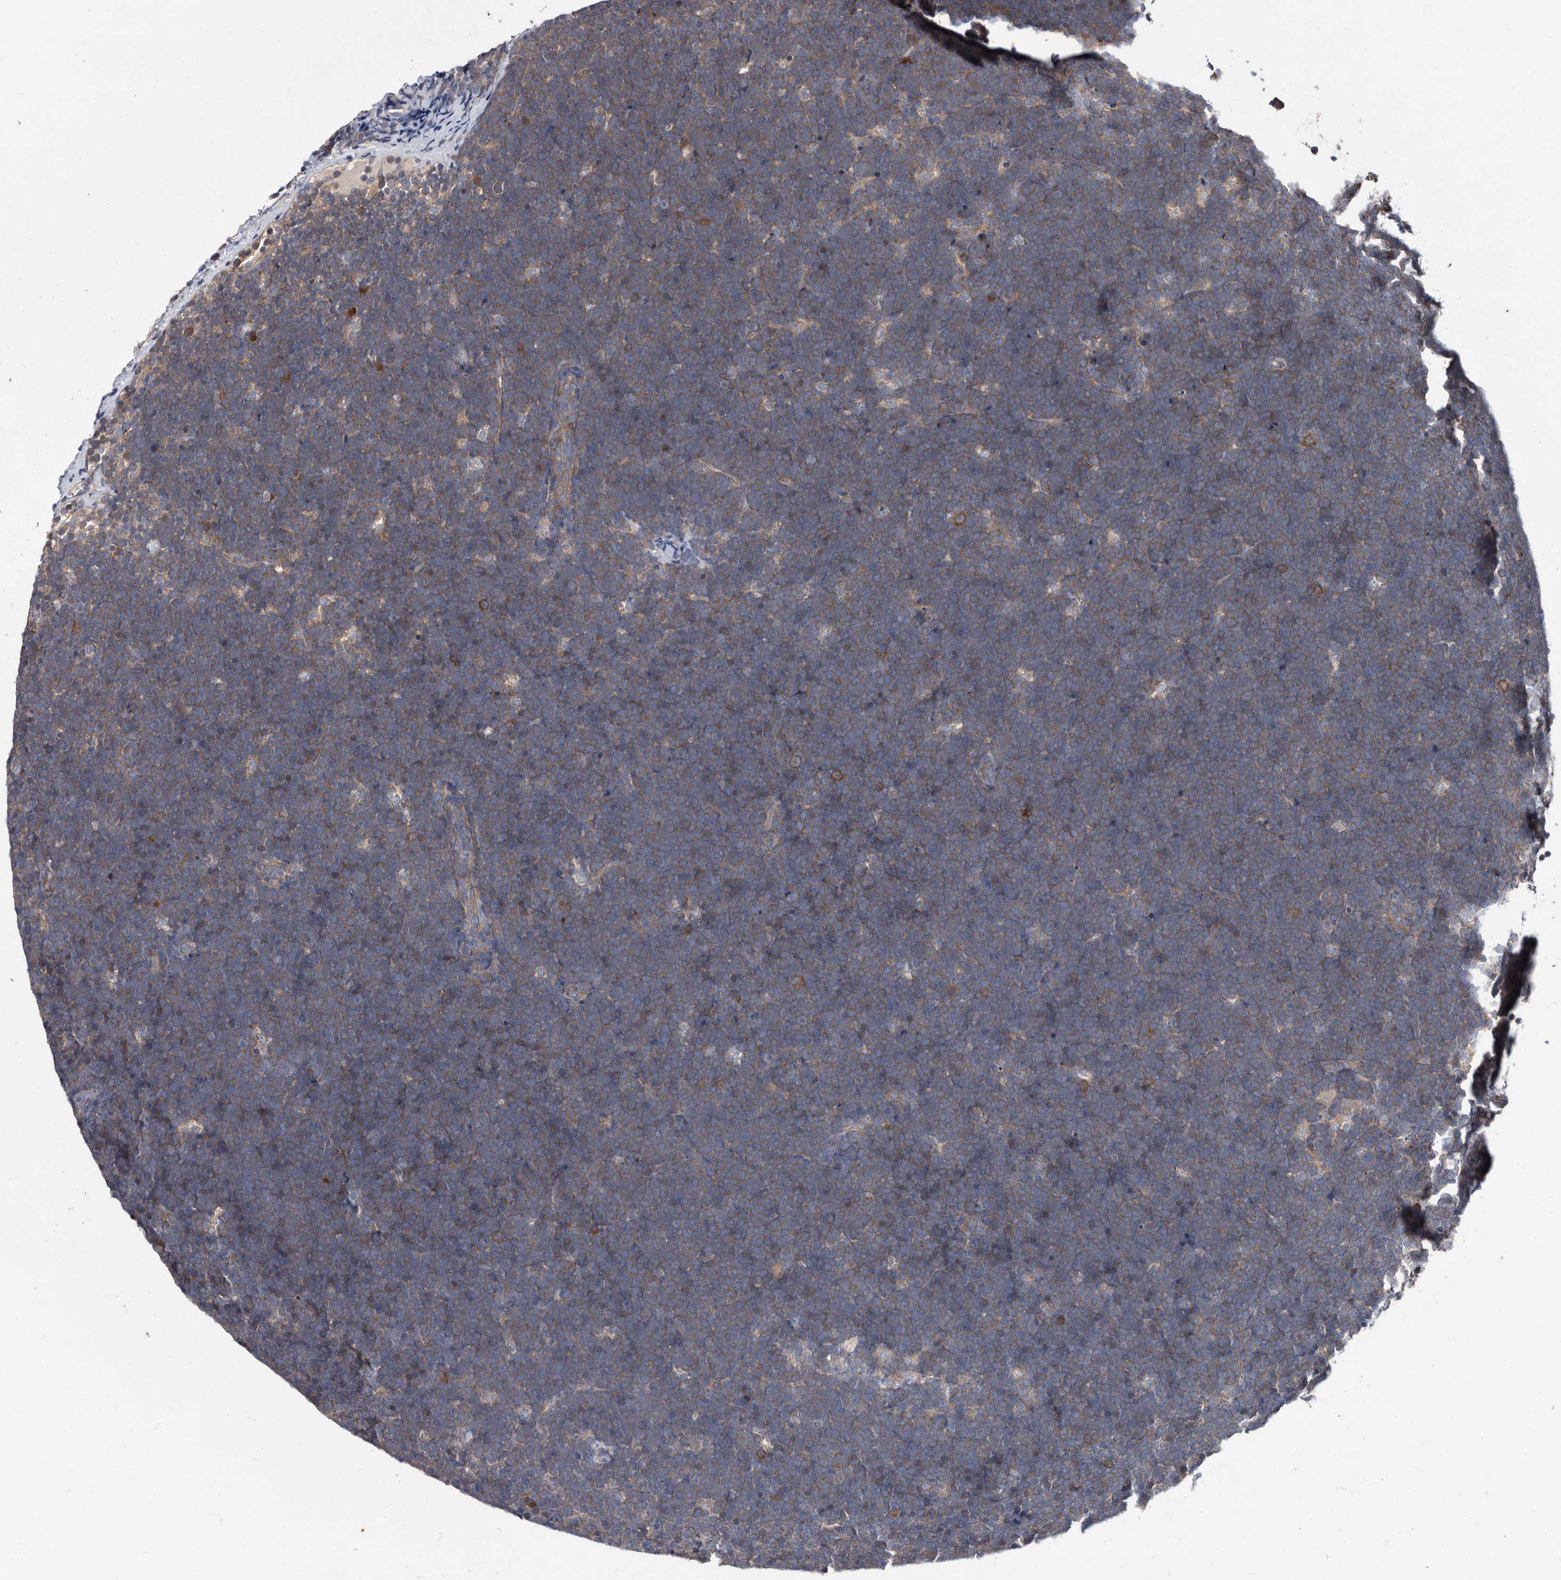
{"staining": {"intensity": "moderate", "quantity": "25%-75%", "location": "cytoplasmic/membranous"}, "tissue": "lymphoma", "cell_type": "Tumor cells", "image_type": "cancer", "snomed": [{"axis": "morphology", "description": "Malignant lymphoma, non-Hodgkin's type, High grade"}, {"axis": "topography", "description": "Lymph node"}], "caption": "Lymphoma stained with a protein marker exhibits moderate staining in tumor cells.", "gene": "ABCF2", "patient": {"sex": "male", "age": 13}}